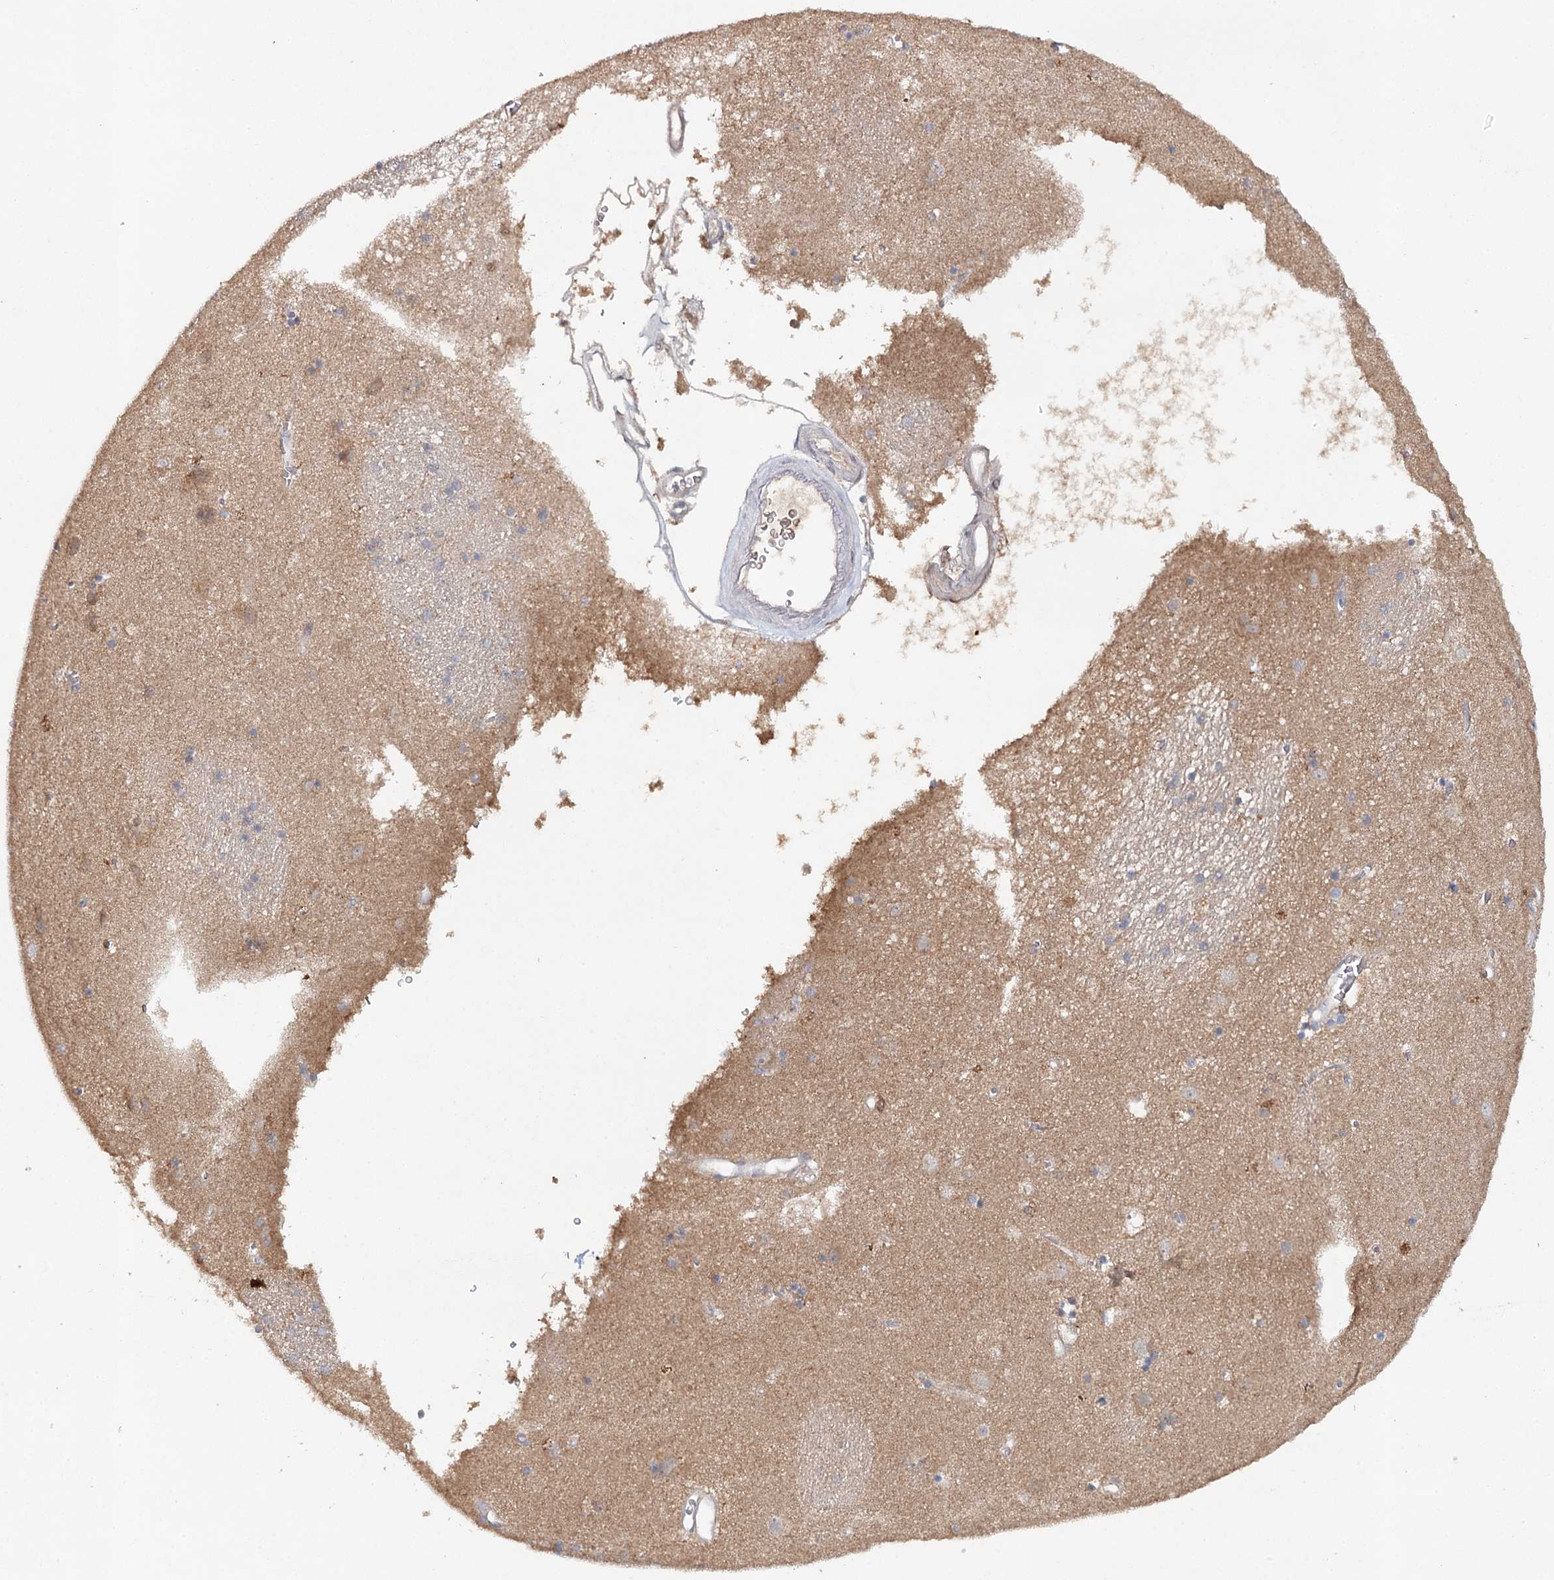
{"staining": {"intensity": "negative", "quantity": "none", "location": "none"}, "tissue": "caudate", "cell_type": "Glial cells", "image_type": "normal", "snomed": [{"axis": "morphology", "description": "Normal tissue, NOS"}, {"axis": "topography", "description": "Lateral ventricle wall"}], "caption": "Immunohistochemistry photomicrograph of normal caudate: human caudate stained with DAB (3,3'-diaminobenzidine) demonstrates no significant protein expression in glial cells.", "gene": "SLC41A2", "patient": {"sex": "male", "age": 70}}